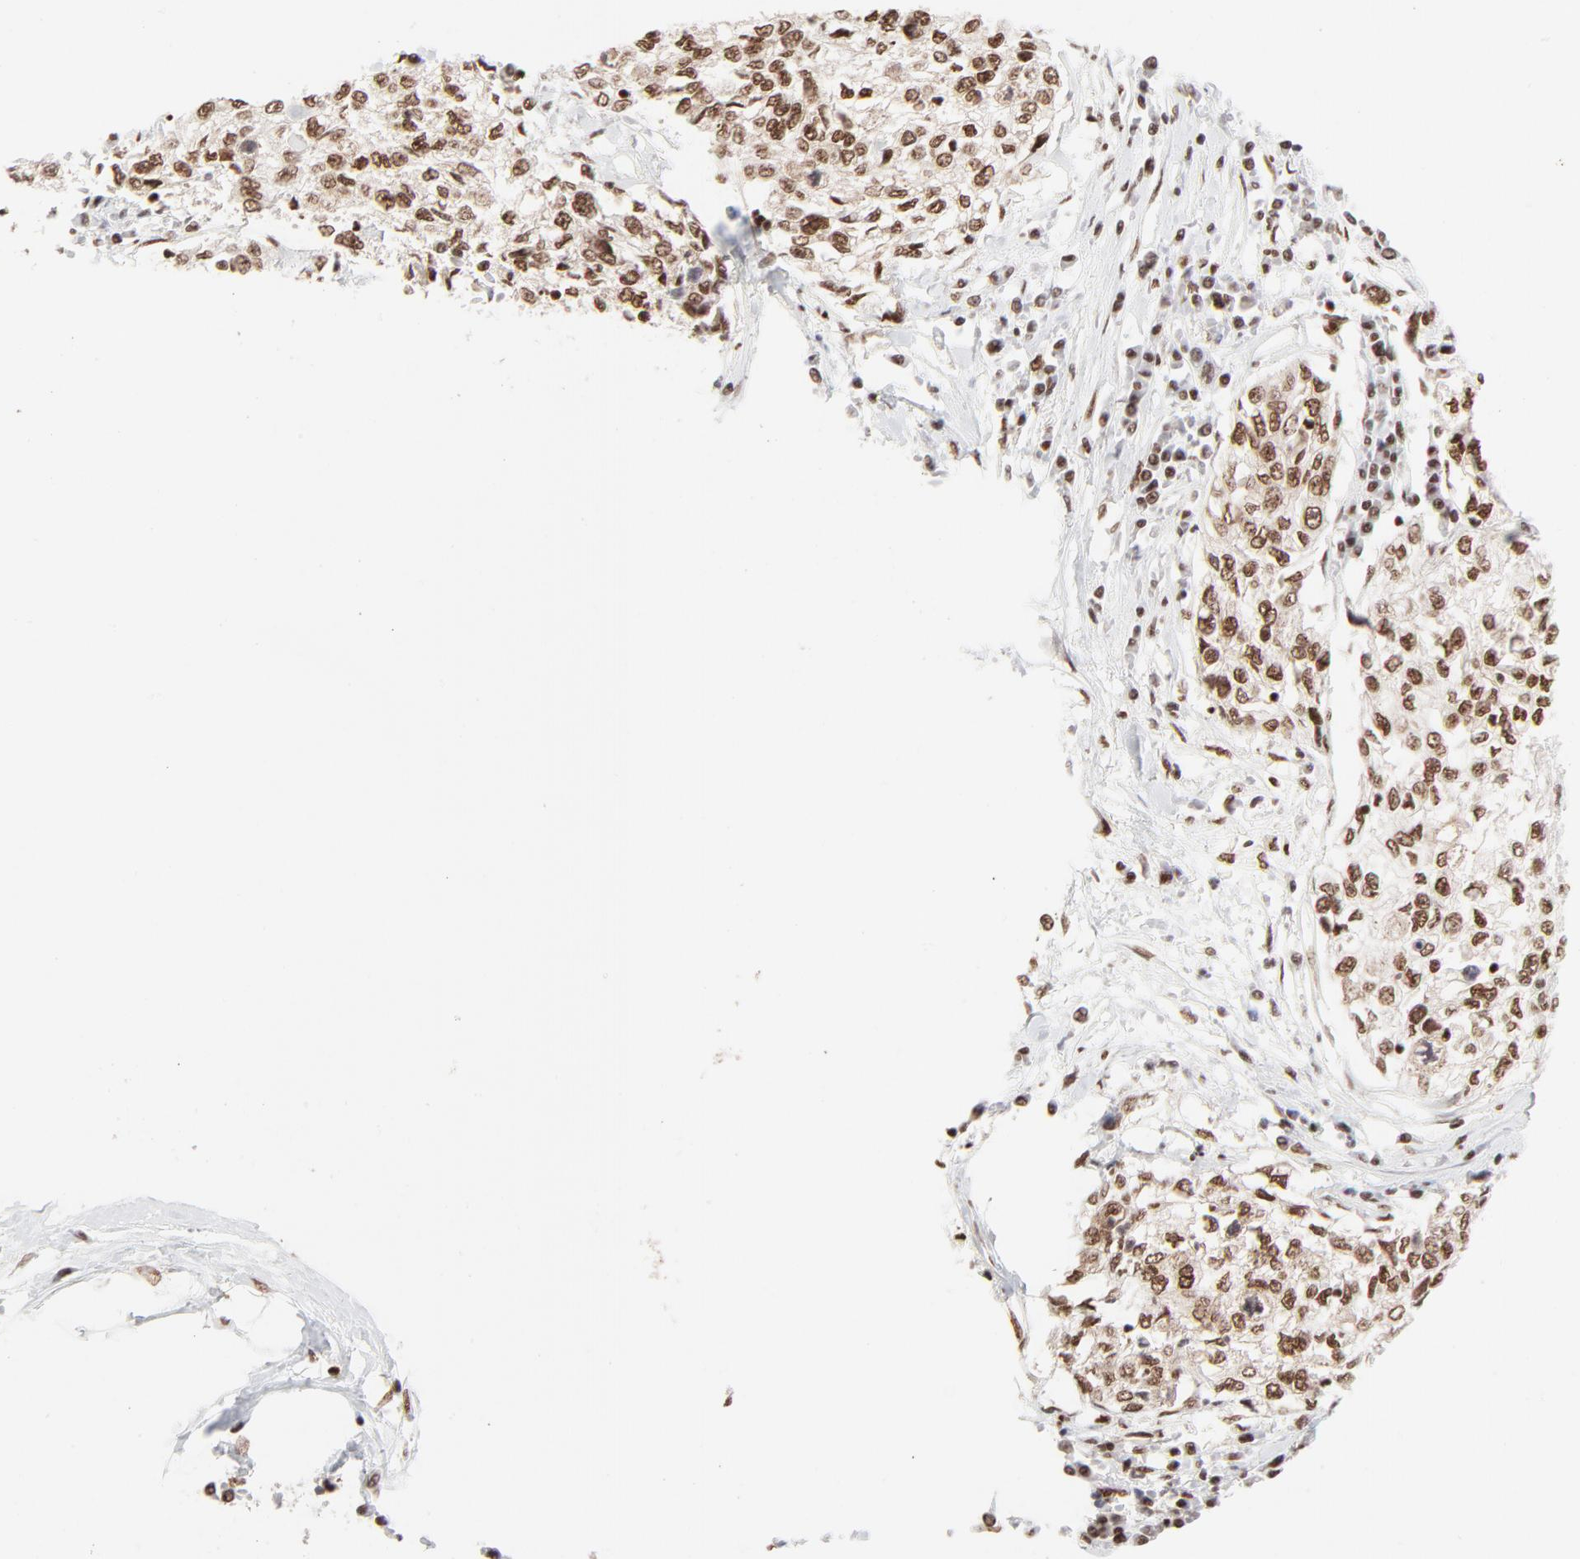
{"staining": {"intensity": "strong", "quantity": ">75%", "location": "nuclear"}, "tissue": "cervical cancer", "cell_type": "Tumor cells", "image_type": "cancer", "snomed": [{"axis": "morphology", "description": "Normal tissue, NOS"}, {"axis": "morphology", "description": "Squamous cell carcinoma, NOS"}, {"axis": "topography", "description": "Cervix"}], "caption": "Protein staining of squamous cell carcinoma (cervical) tissue displays strong nuclear expression in approximately >75% of tumor cells.", "gene": "TARDBP", "patient": {"sex": "female", "age": 45}}